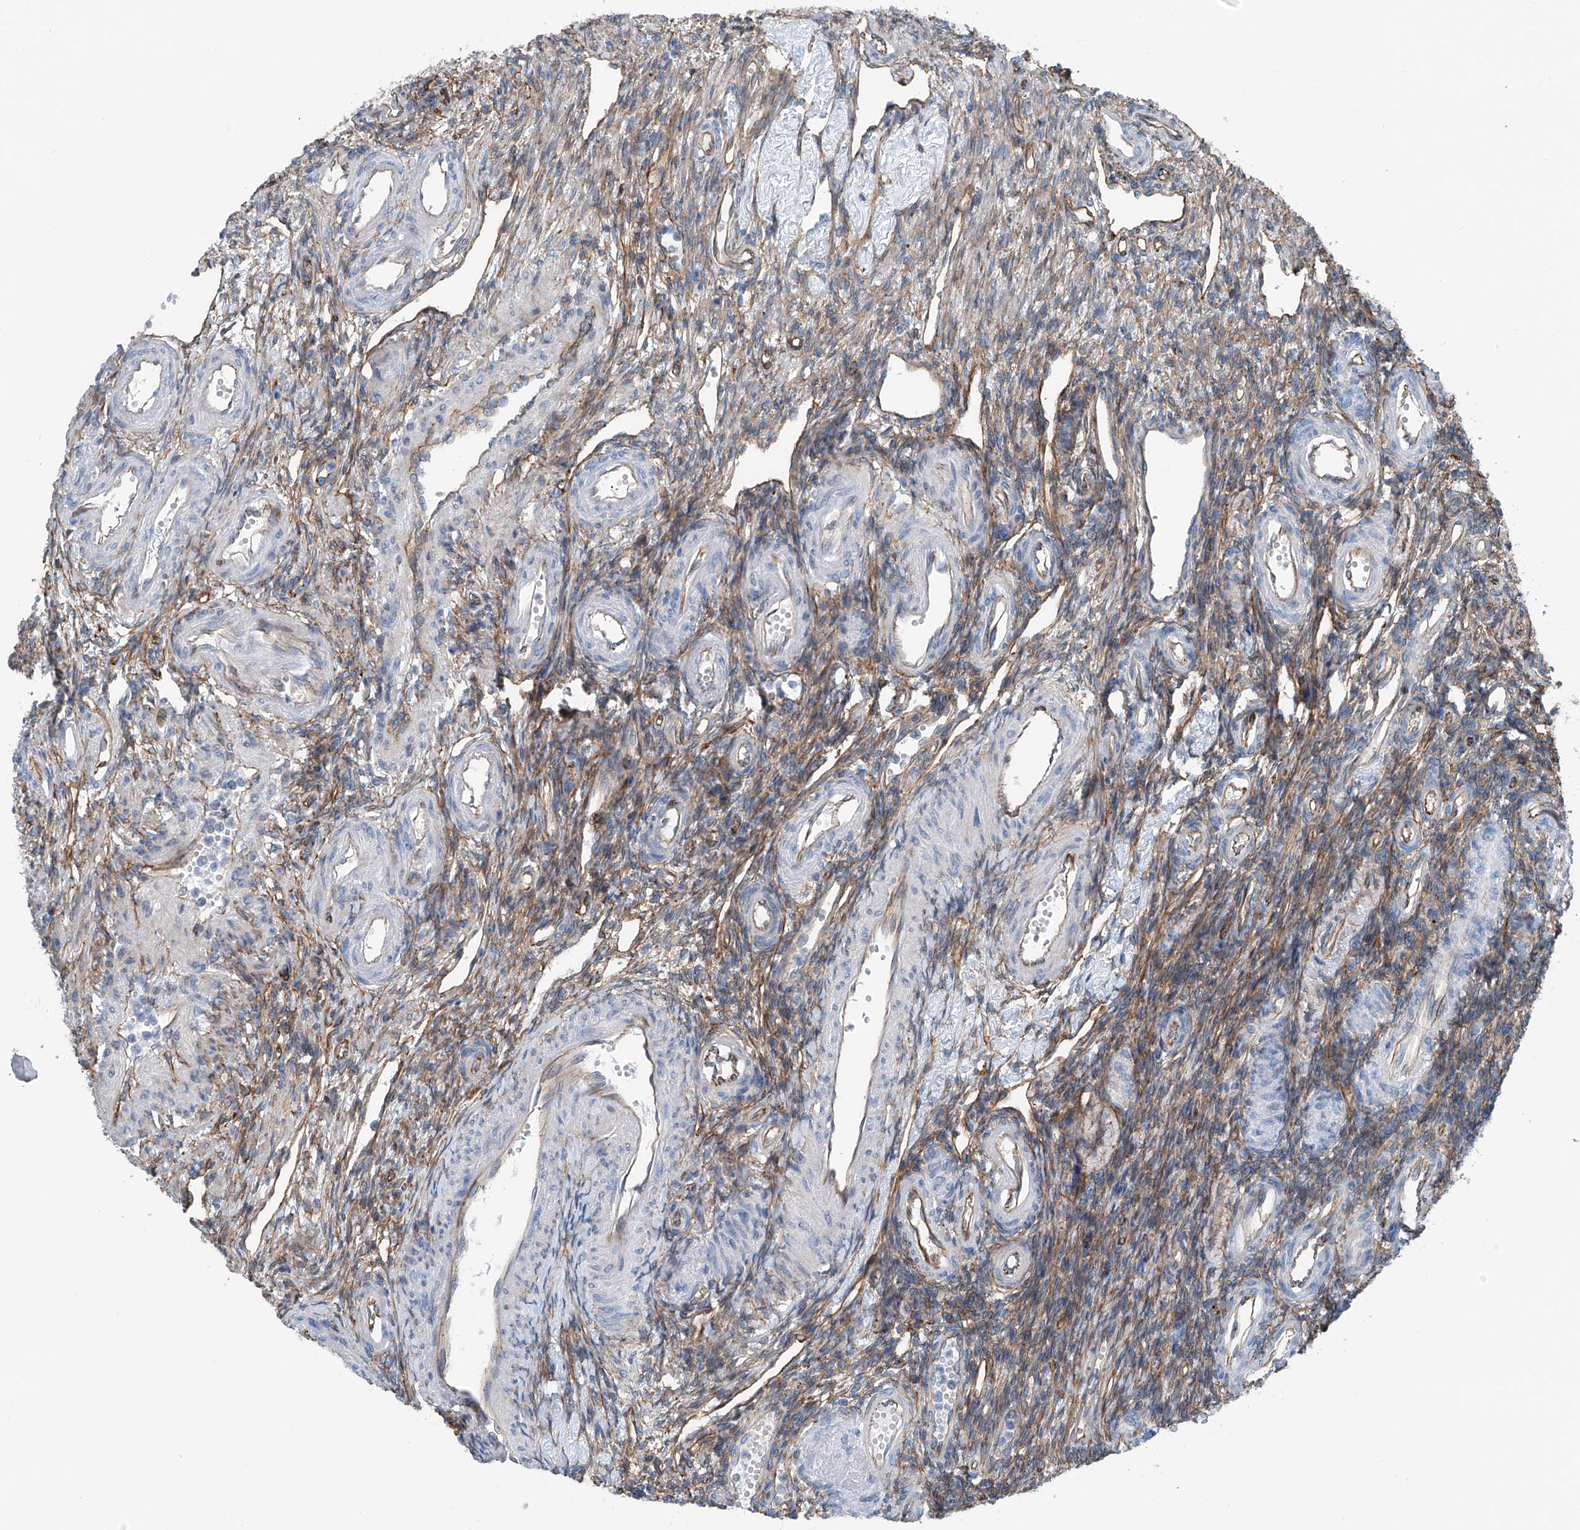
{"staining": {"intensity": "moderate", "quantity": "25%-75%", "location": "cytoplasmic/membranous"}, "tissue": "ovary", "cell_type": "Ovarian stroma cells", "image_type": "normal", "snomed": [{"axis": "morphology", "description": "Normal tissue, NOS"}, {"axis": "morphology", "description": "Cyst, NOS"}, {"axis": "topography", "description": "Ovary"}], "caption": "IHC photomicrograph of unremarkable ovary: human ovary stained using IHC demonstrates medium levels of moderate protein expression localized specifically in the cytoplasmic/membranous of ovarian stroma cells, appearing as a cytoplasmic/membranous brown color.", "gene": "THEMIS2", "patient": {"sex": "female", "age": 33}}